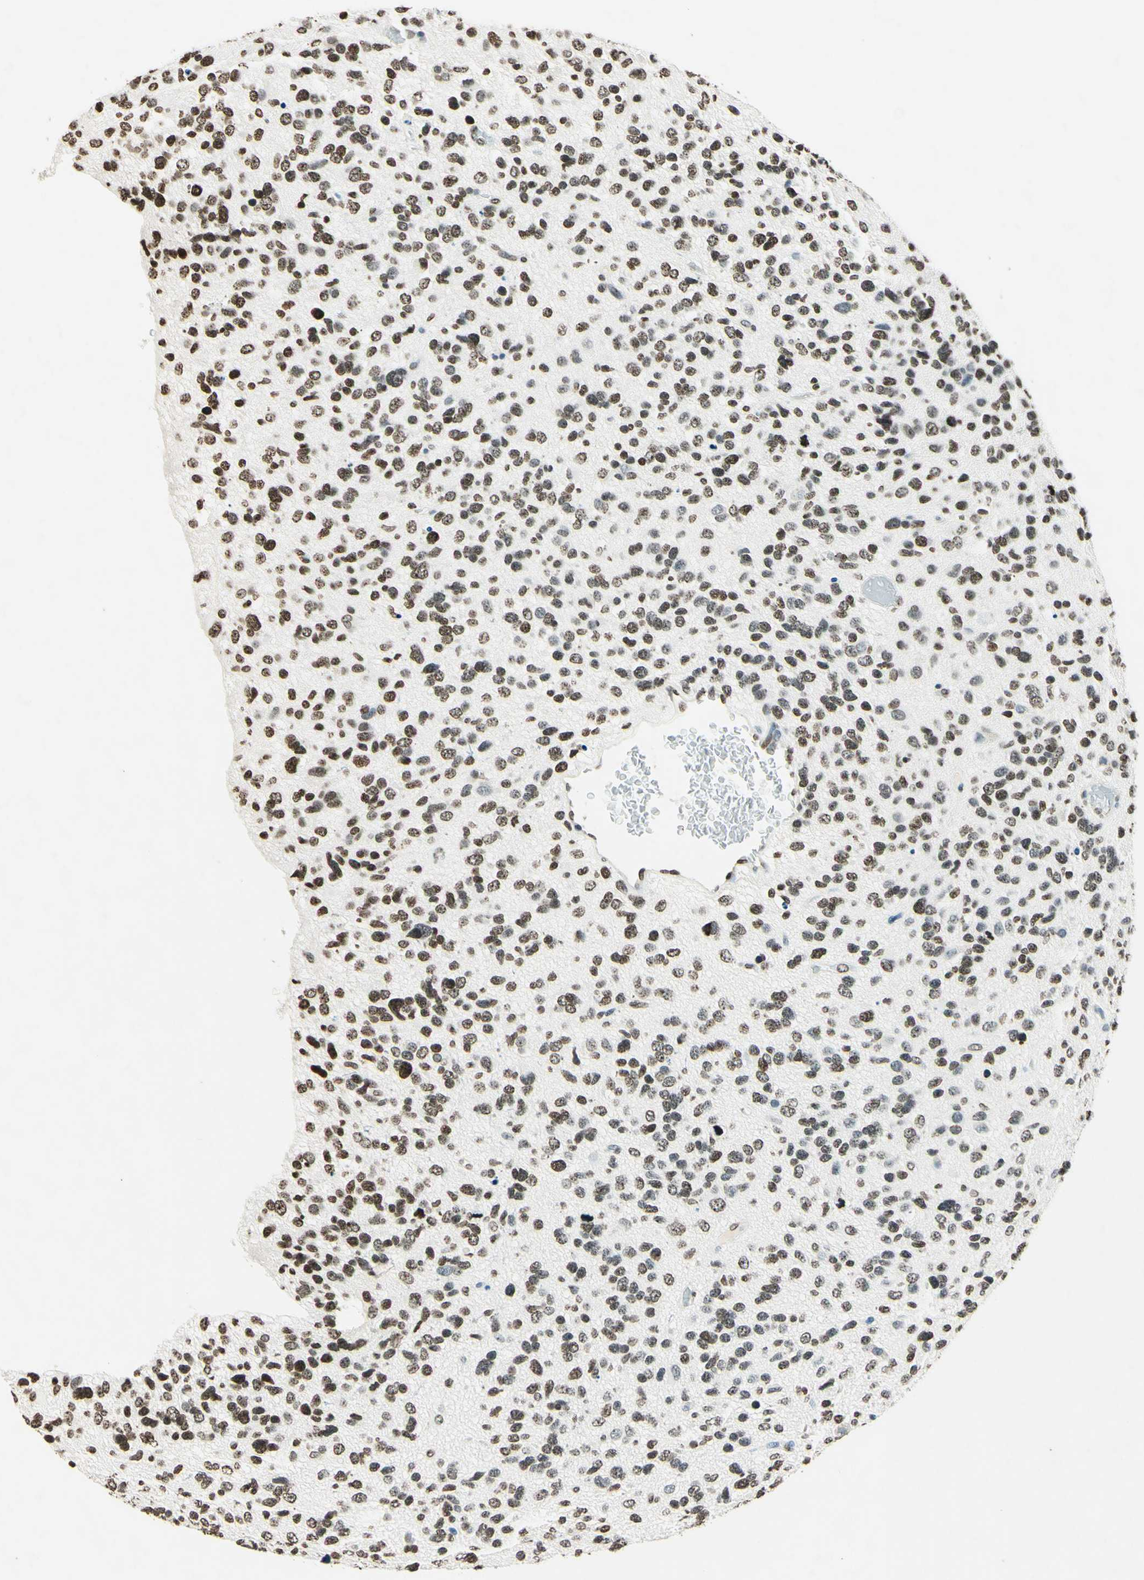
{"staining": {"intensity": "moderate", "quantity": "25%-75%", "location": "nuclear"}, "tissue": "glioma", "cell_type": "Tumor cells", "image_type": "cancer", "snomed": [{"axis": "morphology", "description": "Glioma, malignant, High grade"}, {"axis": "topography", "description": "Brain"}], "caption": "Glioma stained with immunohistochemistry (IHC) displays moderate nuclear staining in approximately 25%-75% of tumor cells. (DAB = brown stain, brightfield microscopy at high magnification).", "gene": "MSH2", "patient": {"sex": "female", "age": 58}}